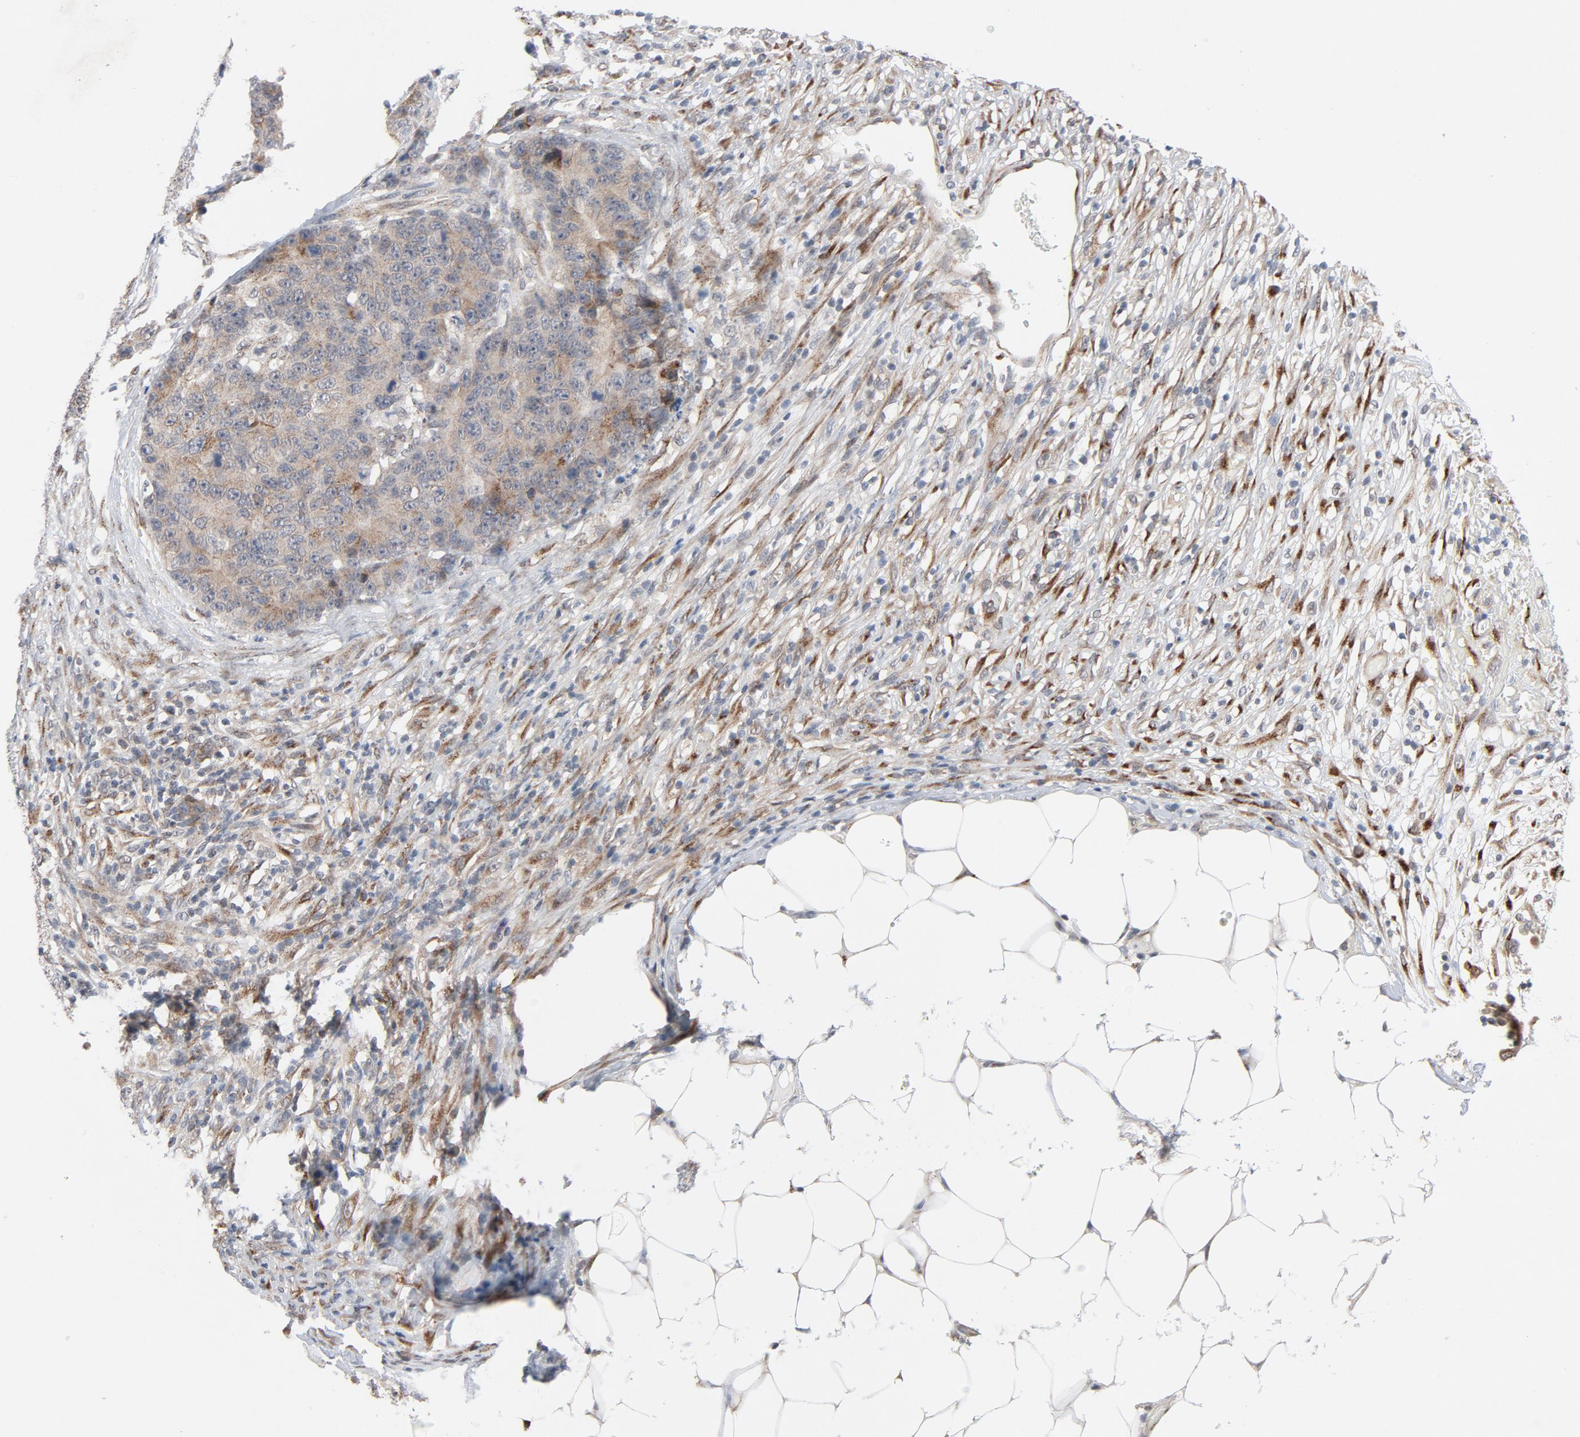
{"staining": {"intensity": "moderate", "quantity": "25%-75%", "location": "cytoplasmic/membranous"}, "tissue": "colorectal cancer", "cell_type": "Tumor cells", "image_type": "cancer", "snomed": [{"axis": "morphology", "description": "Adenocarcinoma, NOS"}, {"axis": "topography", "description": "Colon"}], "caption": "The histopathology image shows immunohistochemical staining of adenocarcinoma (colorectal). There is moderate cytoplasmic/membranous staining is seen in approximately 25%-75% of tumor cells.", "gene": "RPL12", "patient": {"sex": "female", "age": 86}}